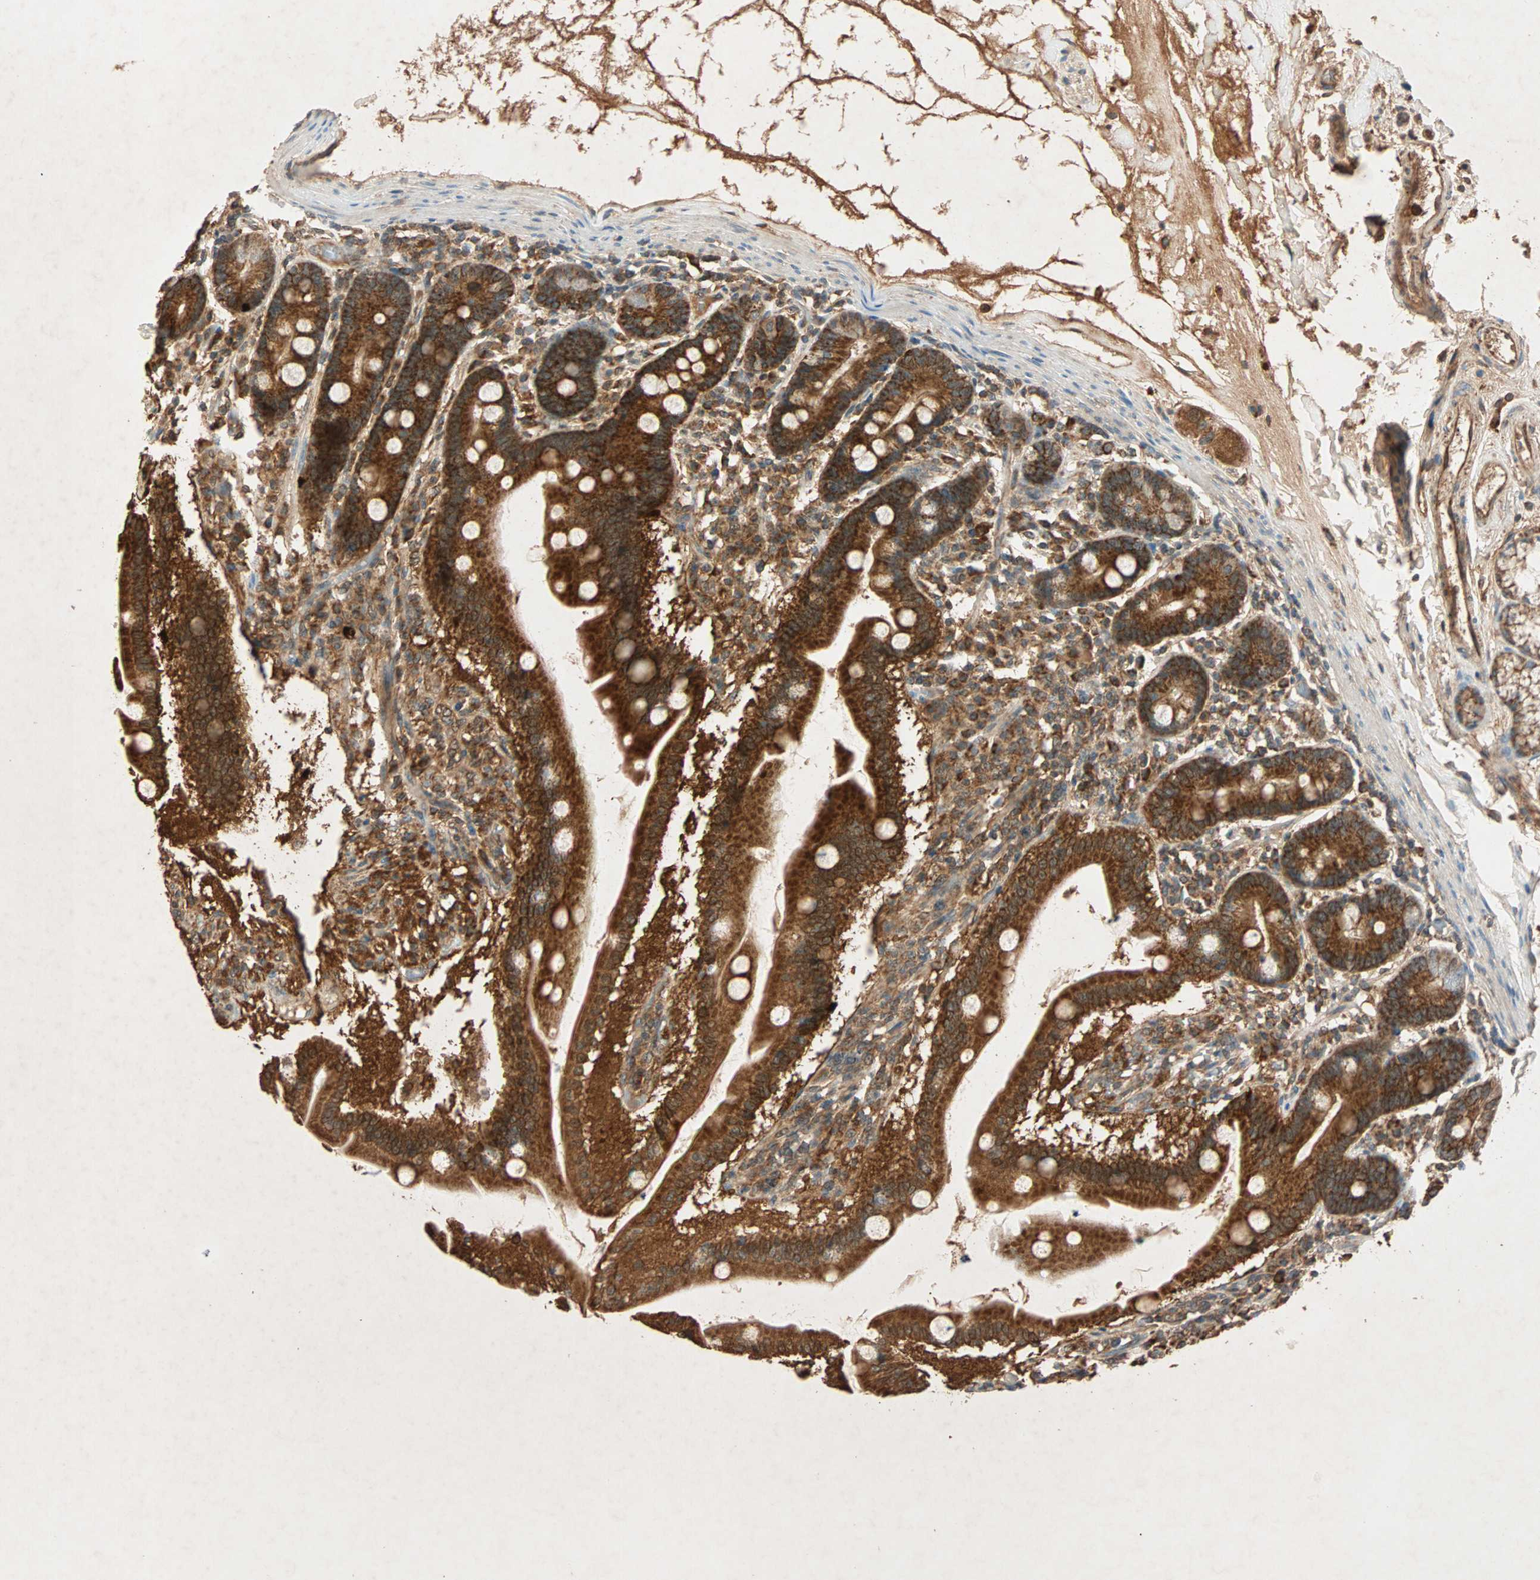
{"staining": {"intensity": "strong", "quantity": ">75%", "location": "cytoplasmic/membranous"}, "tissue": "duodenum", "cell_type": "Glandular cells", "image_type": "normal", "snomed": [{"axis": "morphology", "description": "Normal tissue, NOS"}, {"axis": "topography", "description": "Duodenum"}], "caption": "Duodenum stained with IHC displays strong cytoplasmic/membranous expression in approximately >75% of glandular cells. The staining was performed using DAB (3,3'-diaminobenzidine) to visualize the protein expression in brown, while the nuclei were stained in blue with hematoxylin (Magnification: 20x).", "gene": "MAPK1", "patient": {"sex": "female", "age": 64}}